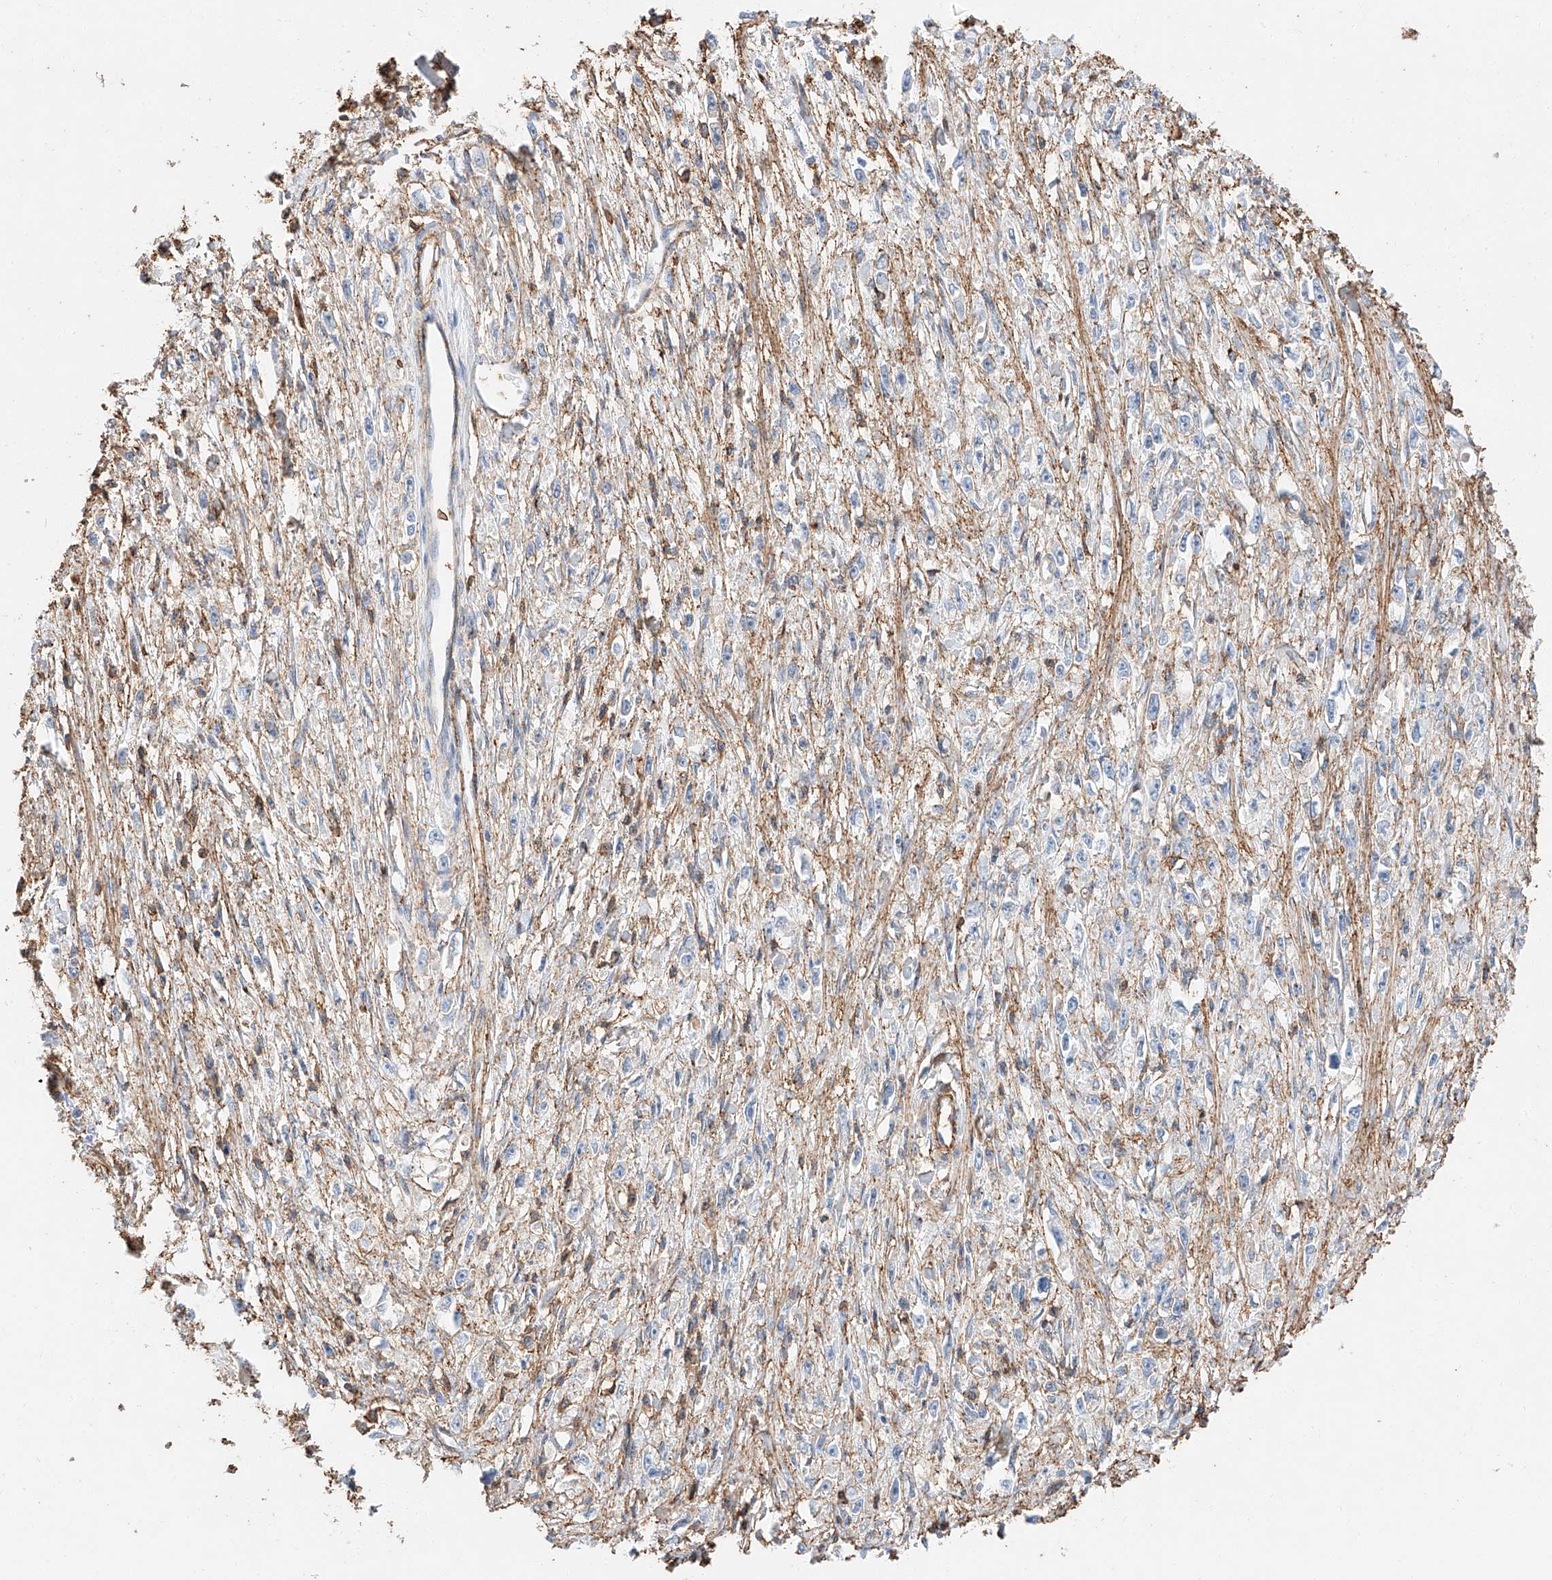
{"staining": {"intensity": "negative", "quantity": "none", "location": "none"}, "tissue": "stomach cancer", "cell_type": "Tumor cells", "image_type": "cancer", "snomed": [{"axis": "morphology", "description": "Adenocarcinoma, NOS"}, {"axis": "topography", "description": "Stomach"}], "caption": "Immunohistochemistry micrograph of neoplastic tissue: human stomach cancer stained with DAB reveals no significant protein expression in tumor cells.", "gene": "WFS1", "patient": {"sex": "female", "age": 59}}